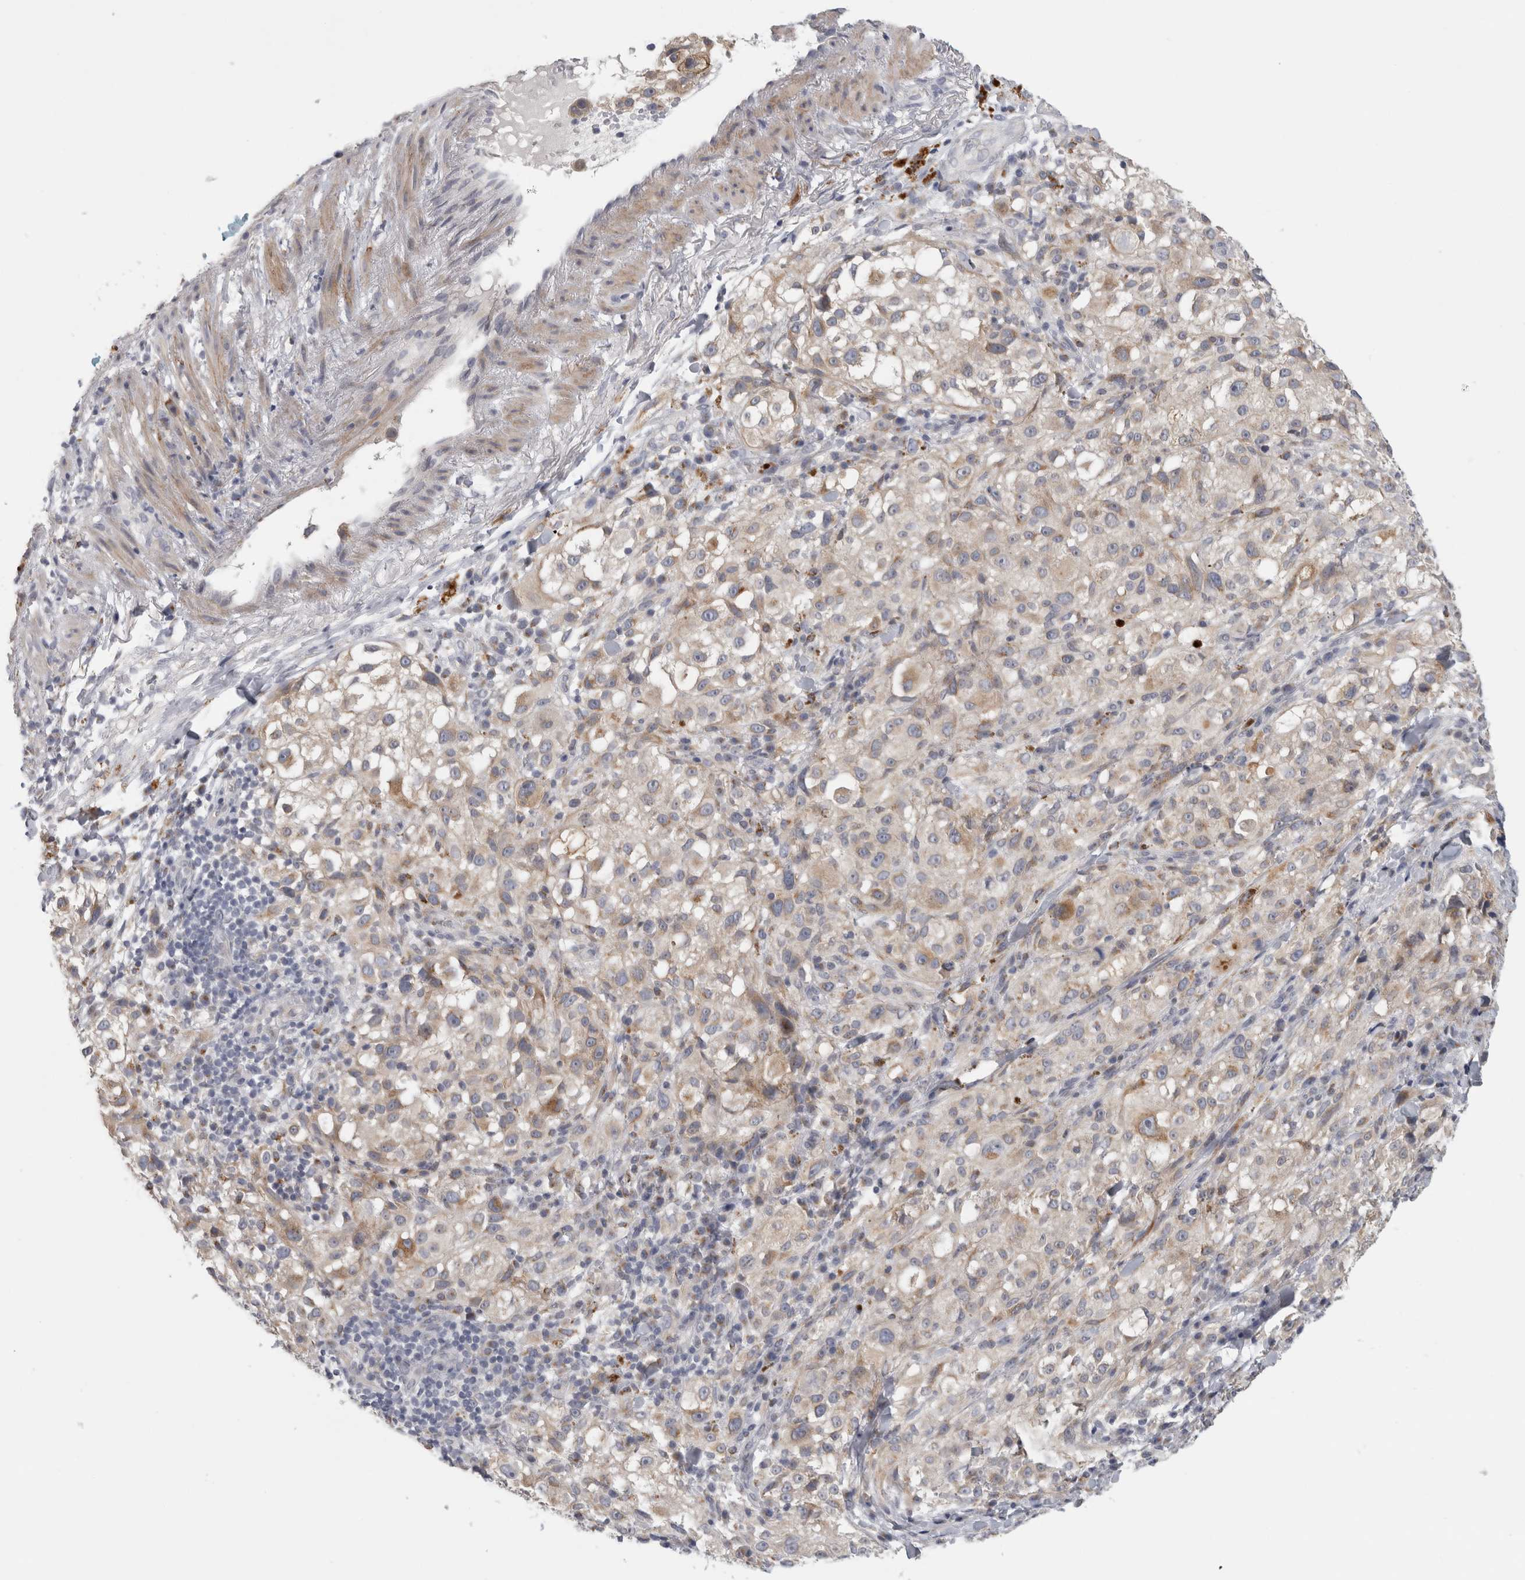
{"staining": {"intensity": "moderate", "quantity": ">75%", "location": "cytoplasmic/membranous"}, "tissue": "melanoma", "cell_type": "Tumor cells", "image_type": "cancer", "snomed": [{"axis": "morphology", "description": "Necrosis, NOS"}, {"axis": "morphology", "description": "Malignant melanoma, NOS"}, {"axis": "topography", "description": "Skin"}], "caption": "Melanoma stained for a protein (brown) reveals moderate cytoplasmic/membranous positive staining in about >75% of tumor cells.", "gene": "MGAT1", "patient": {"sex": "female", "age": 87}}